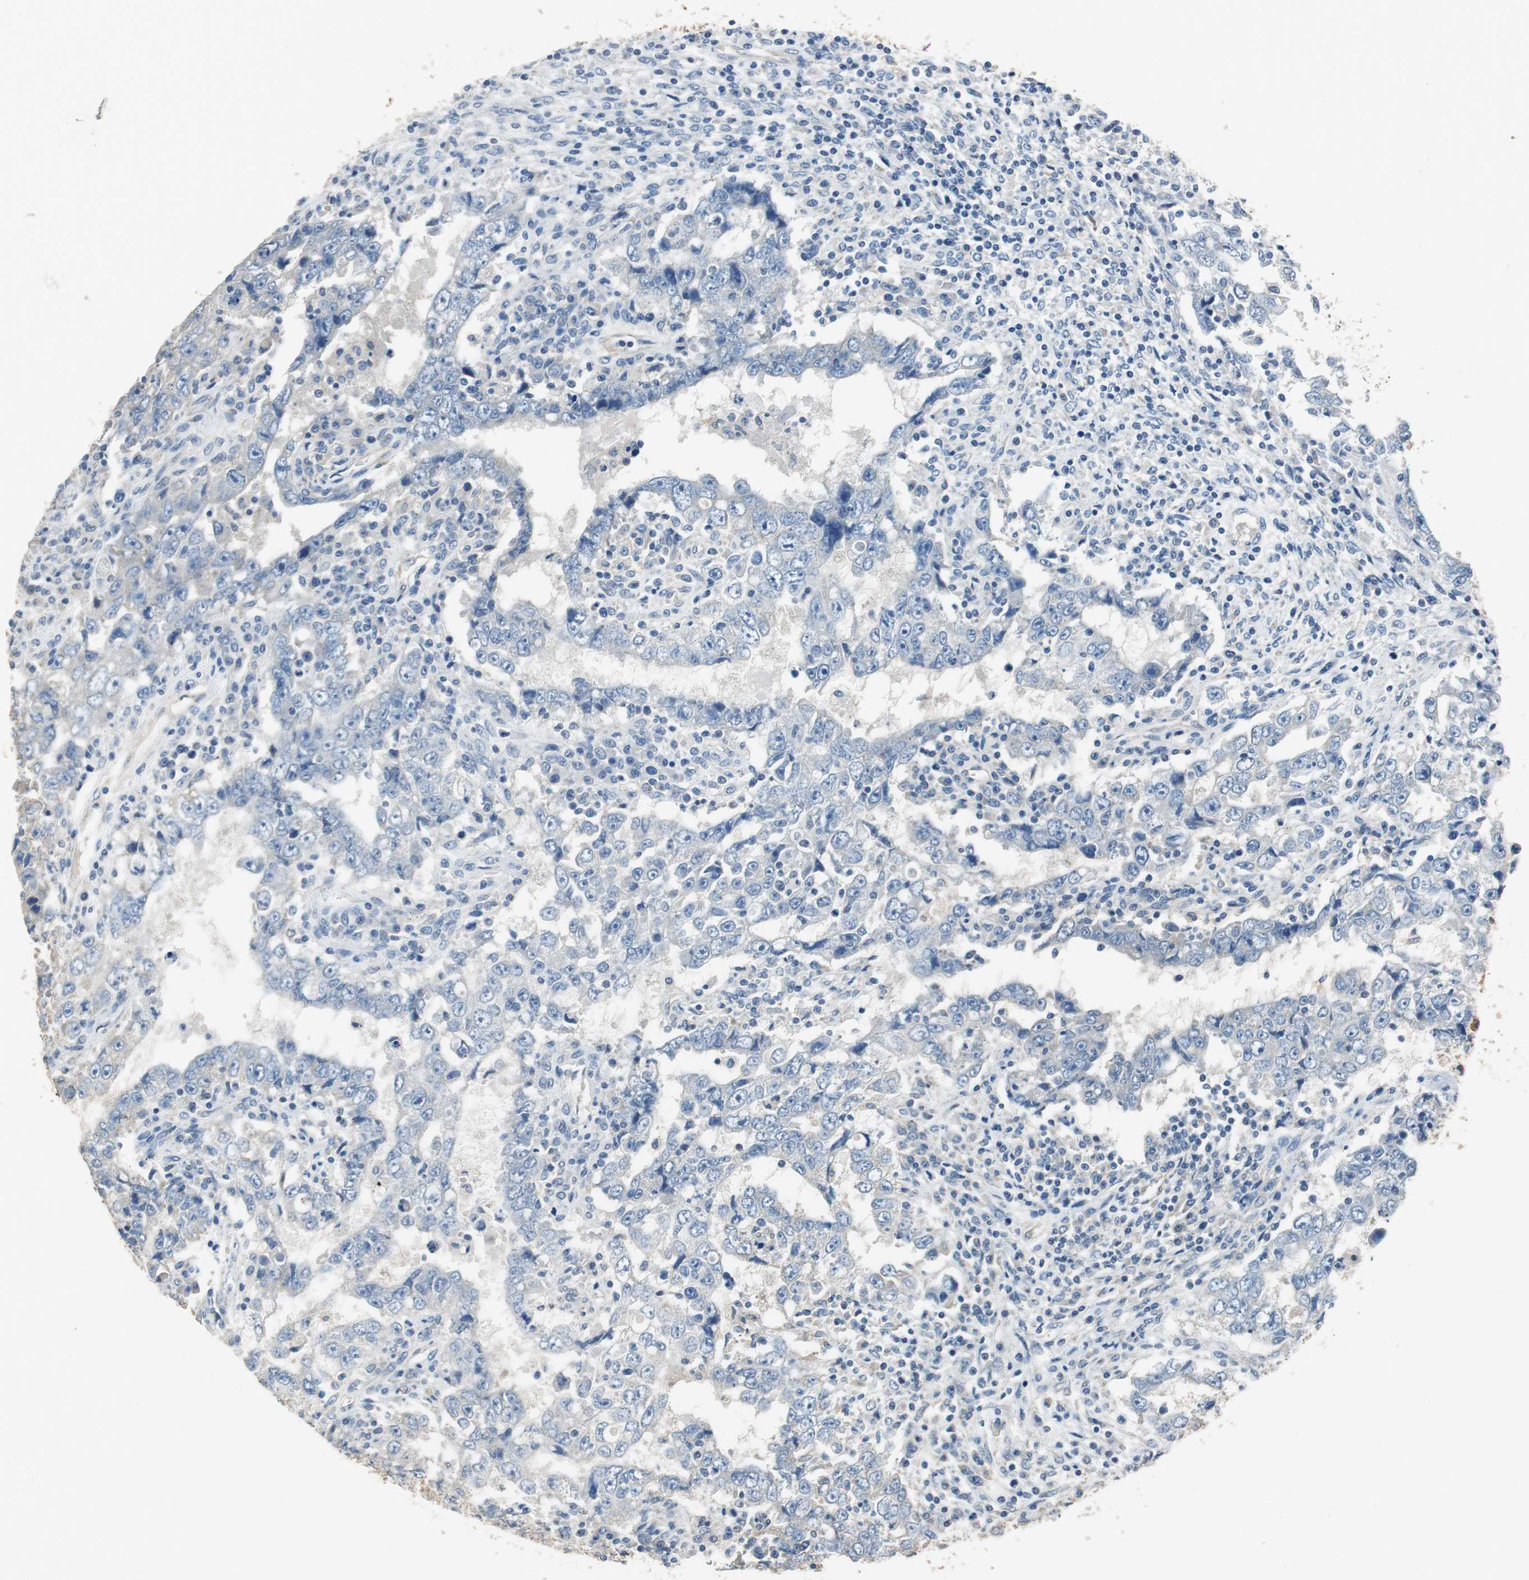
{"staining": {"intensity": "negative", "quantity": "none", "location": "none"}, "tissue": "testis cancer", "cell_type": "Tumor cells", "image_type": "cancer", "snomed": [{"axis": "morphology", "description": "Carcinoma, Embryonal, NOS"}, {"axis": "topography", "description": "Testis"}], "caption": "This is an IHC histopathology image of human embryonal carcinoma (testis). There is no expression in tumor cells.", "gene": "ALDH4A1", "patient": {"sex": "male", "age": 26}}